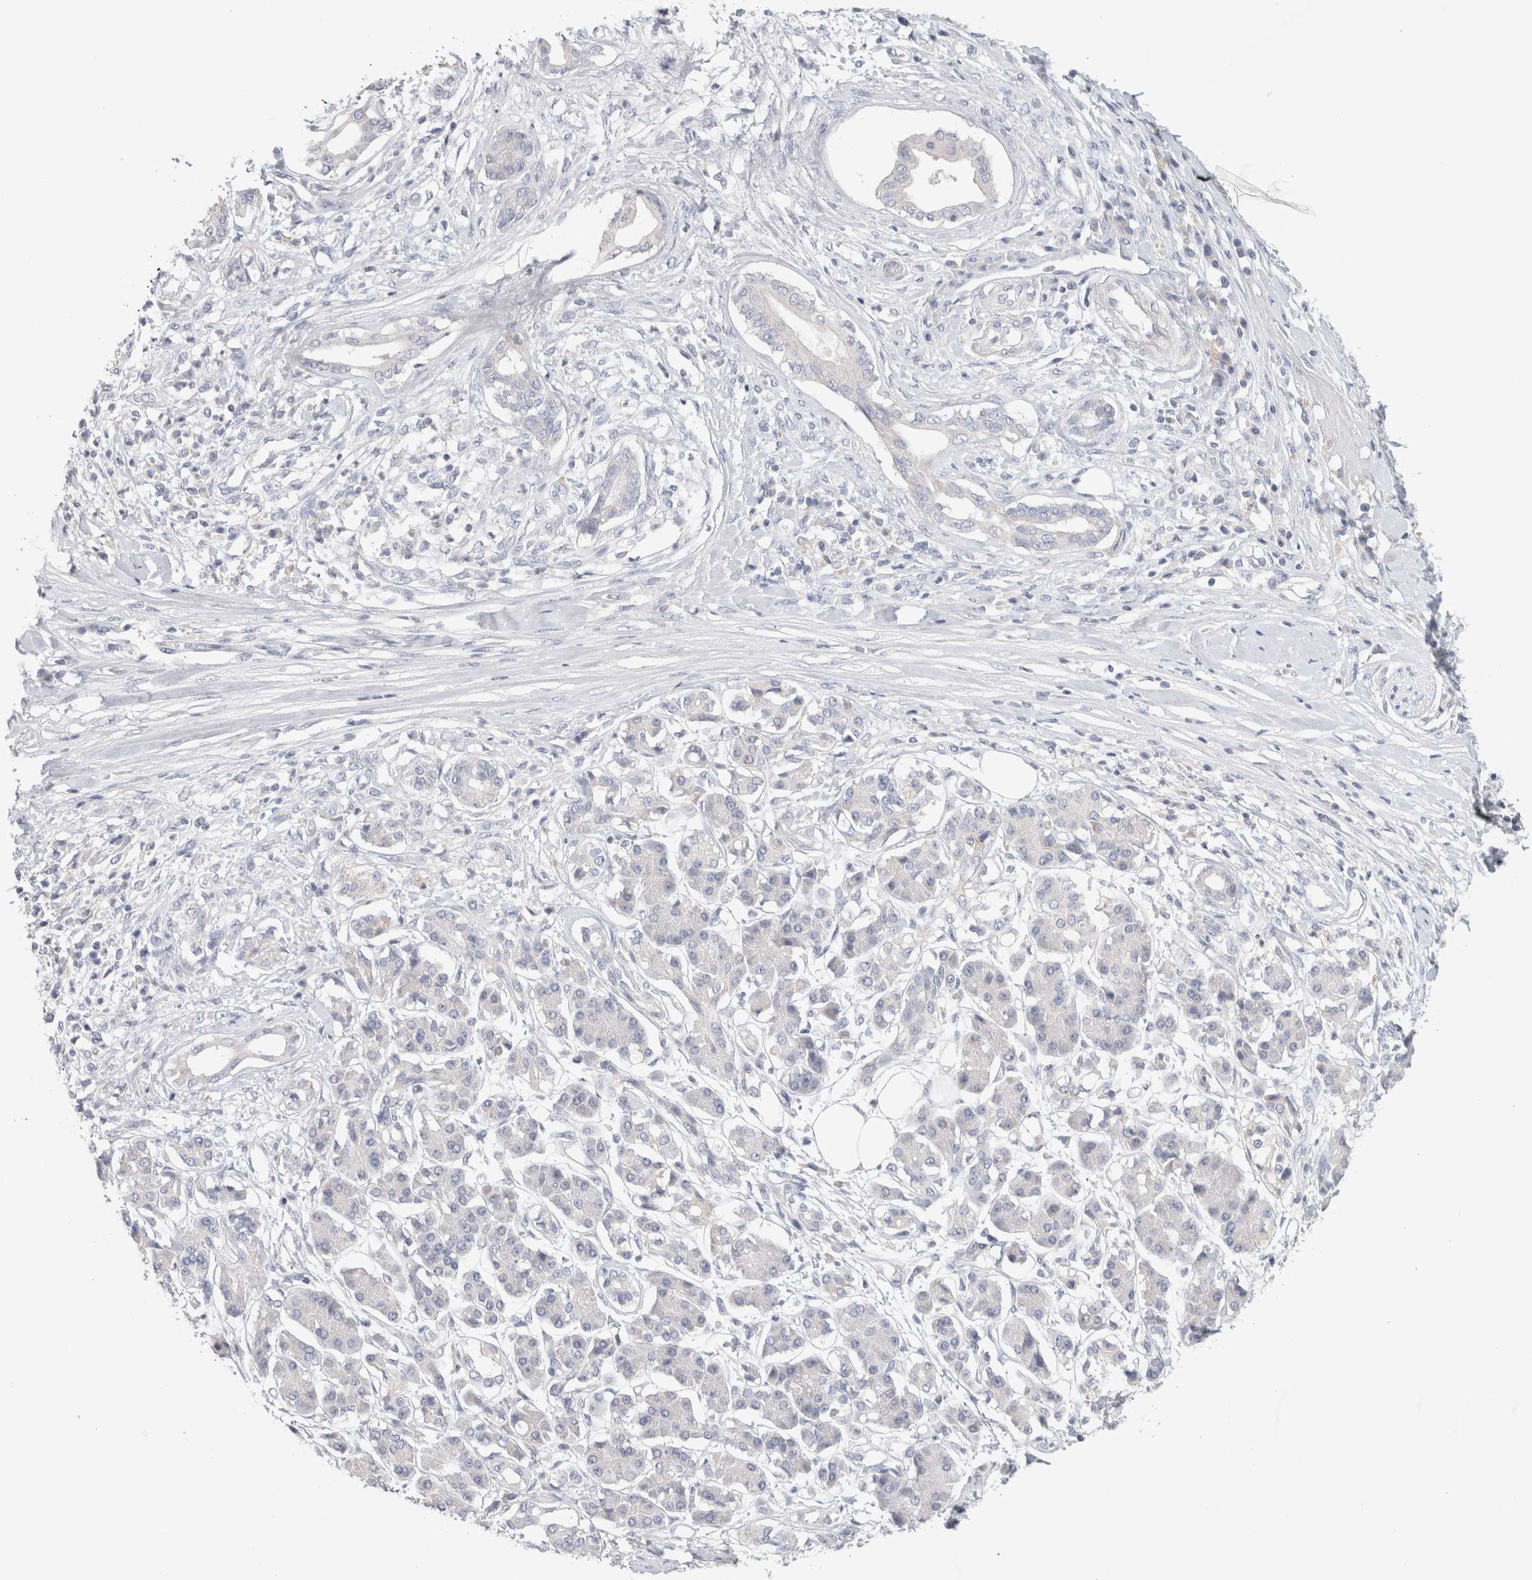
{"staining": {"intensity": "negative", "quantity": "none", "location": "none"}, "tissue": "pancreatic cancer", "cell_type": "Tumor cells", "image_type": "cancer", "snomed": [{"axis": "morphology", "description": "Adenocarcinoma, NOS"}, {"axis": "topography", "description": "Pancreas"}], "caption": "This is an immunohistochemistry photomicrograph of human pancreatic adenocarcinoma. There is no staining in tumor cells.", "gene": "MPP2", "patient": {"sex": "female", "age": 56}}